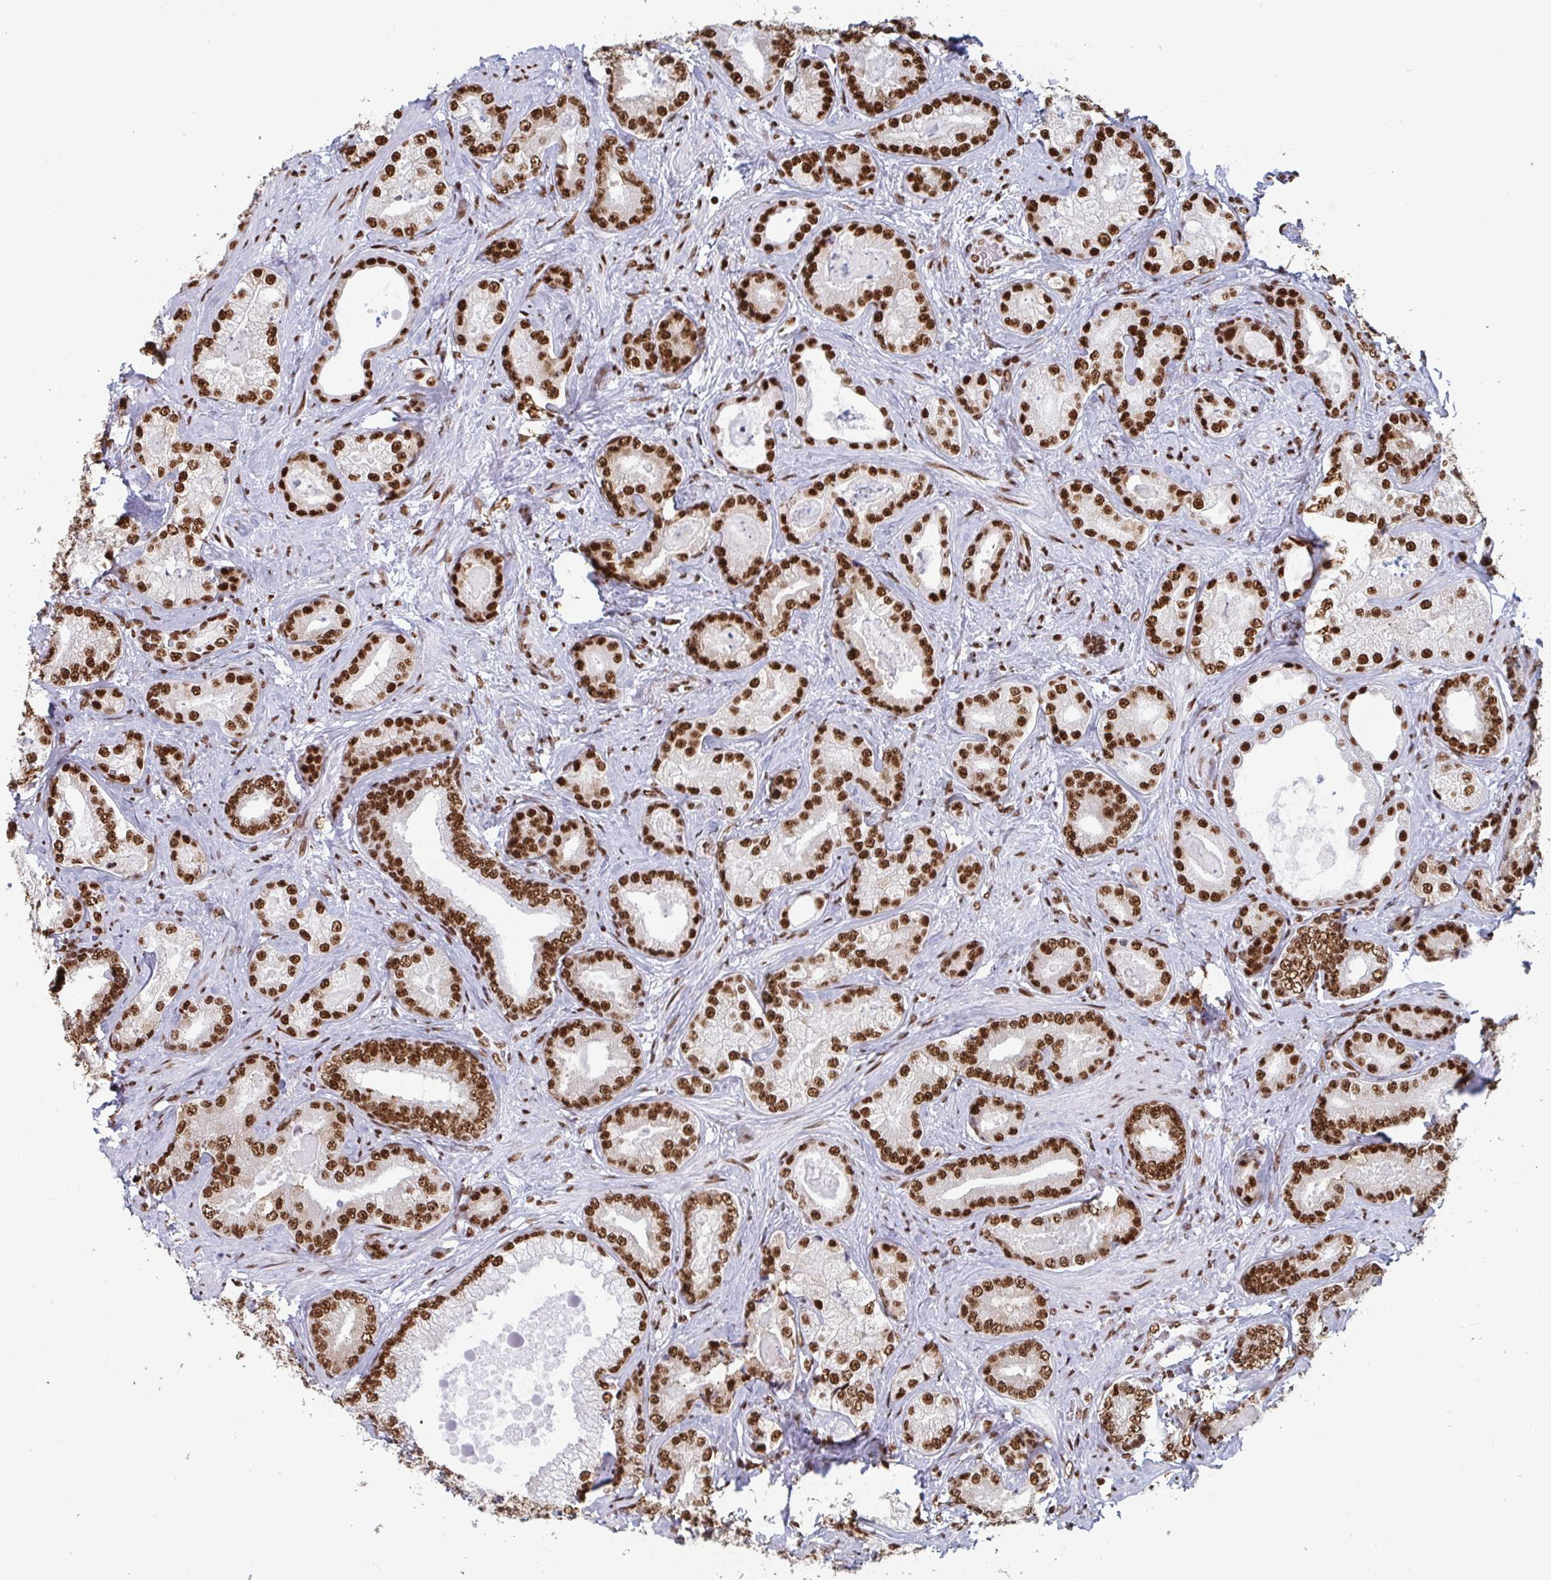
{"staining": {"intensity": "strong", "quantity": ">75%", "location": "nuclear"}, "tissue": "prostate cancer", "cell_type": "Tumor cells", "image_type": "cancer", "snomed": [{"axis": "morphology", "description": "Adenocarcinoma, High grade"}, {"axis": "topography", "description": "Prostate"}], "caption": "Immunohistochemical staining of human prostate cancer reveals high levels of strong nuclear expression in approximately >75% of tumor cells. (IHC, brightfield microscopy, high magnification).", "gene": "GAR1", "patient": {"sex": "male", "age": 62}}